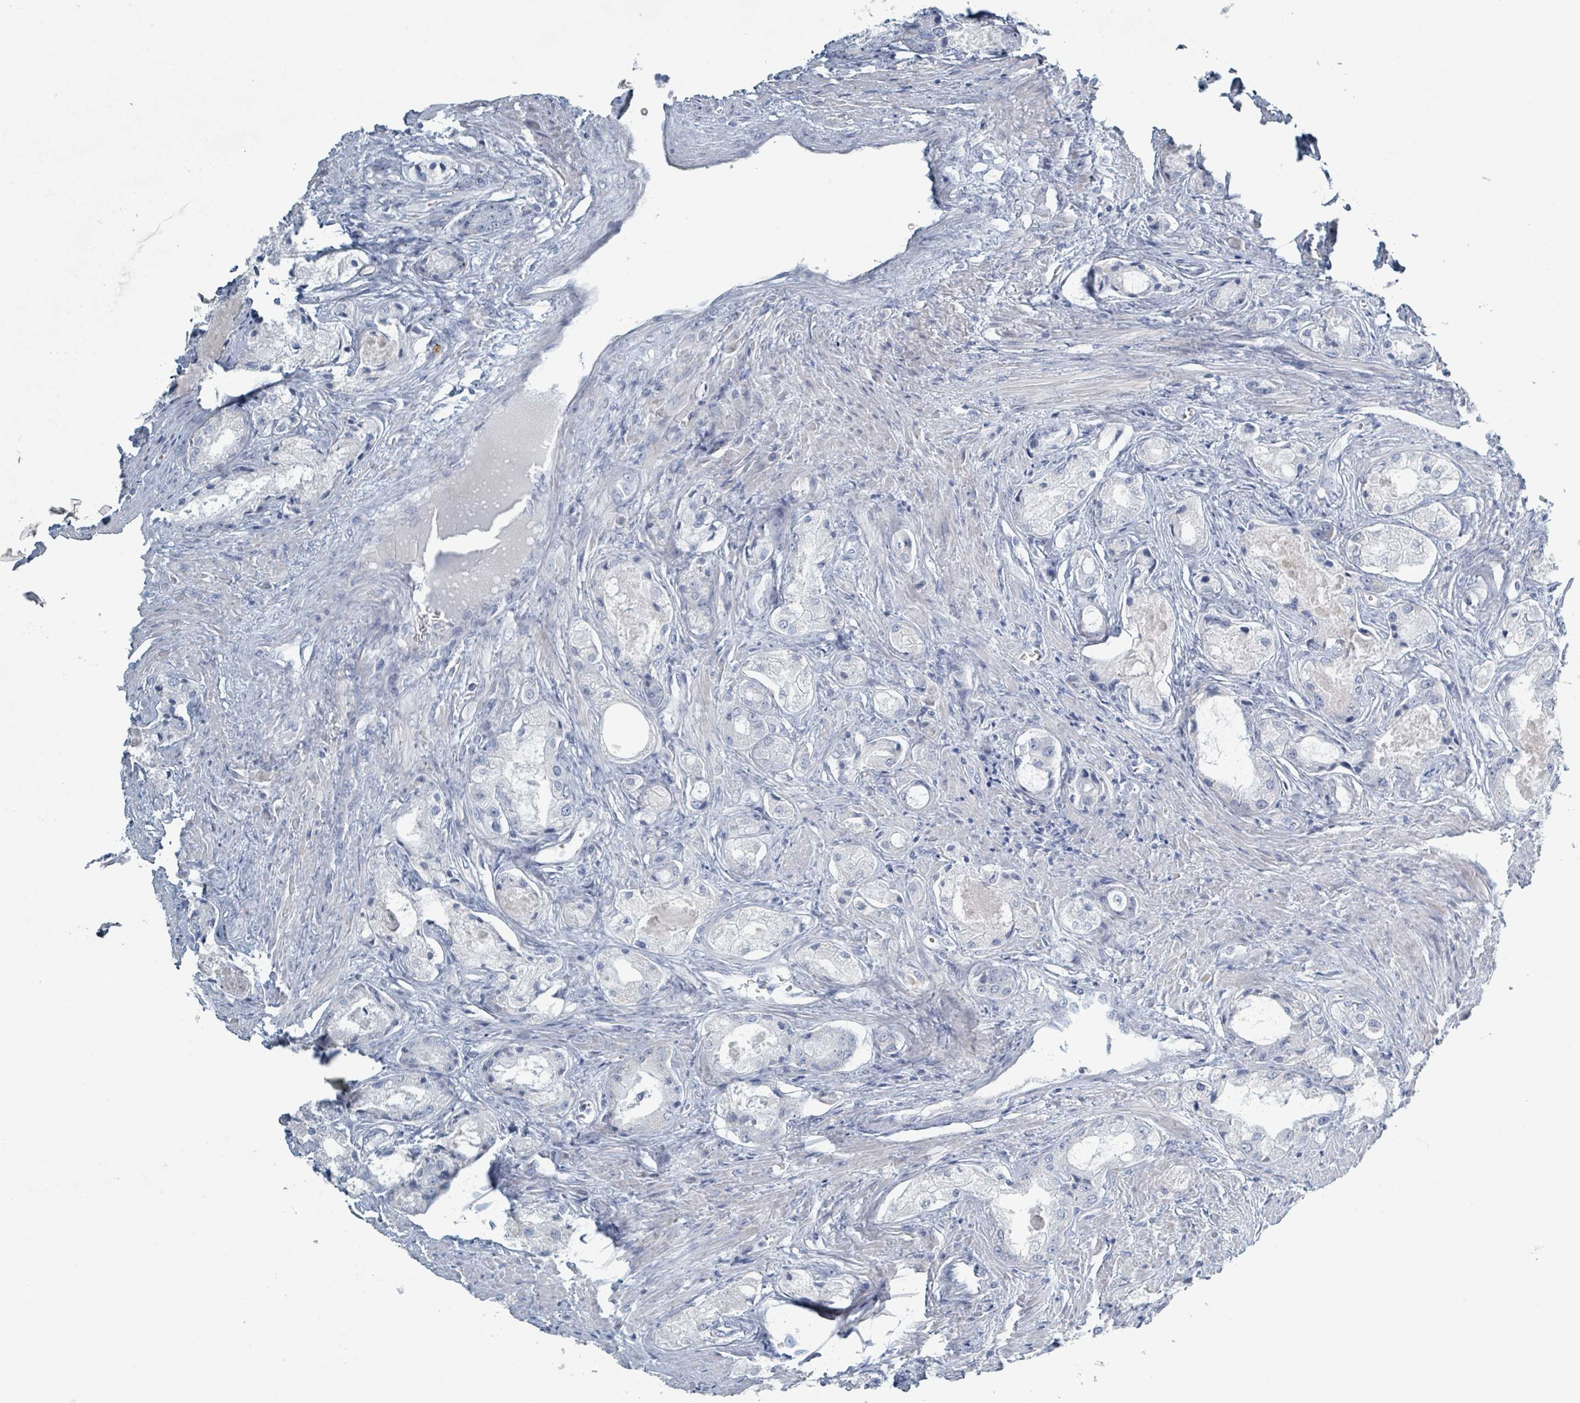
{"staining": {"intensity": "negative", "quantity": "none", "location": "none"}, "tissue": "prostate cancer", "cell_type": "Tumor cells", "image_type": "cancer", "snomed": [{"axis": "morphology", "description": "Adenocarcinoma, Low grade"}, {"axis": "topography", "description": "Prostate"}], "caption": "Photomicrograph shows no significant protein staining in tumor cells of prostate cancer (low-grade adenocarcinoma).", "gene": "HEATR5A", "patient": {"sex": "male", "age": 68}}